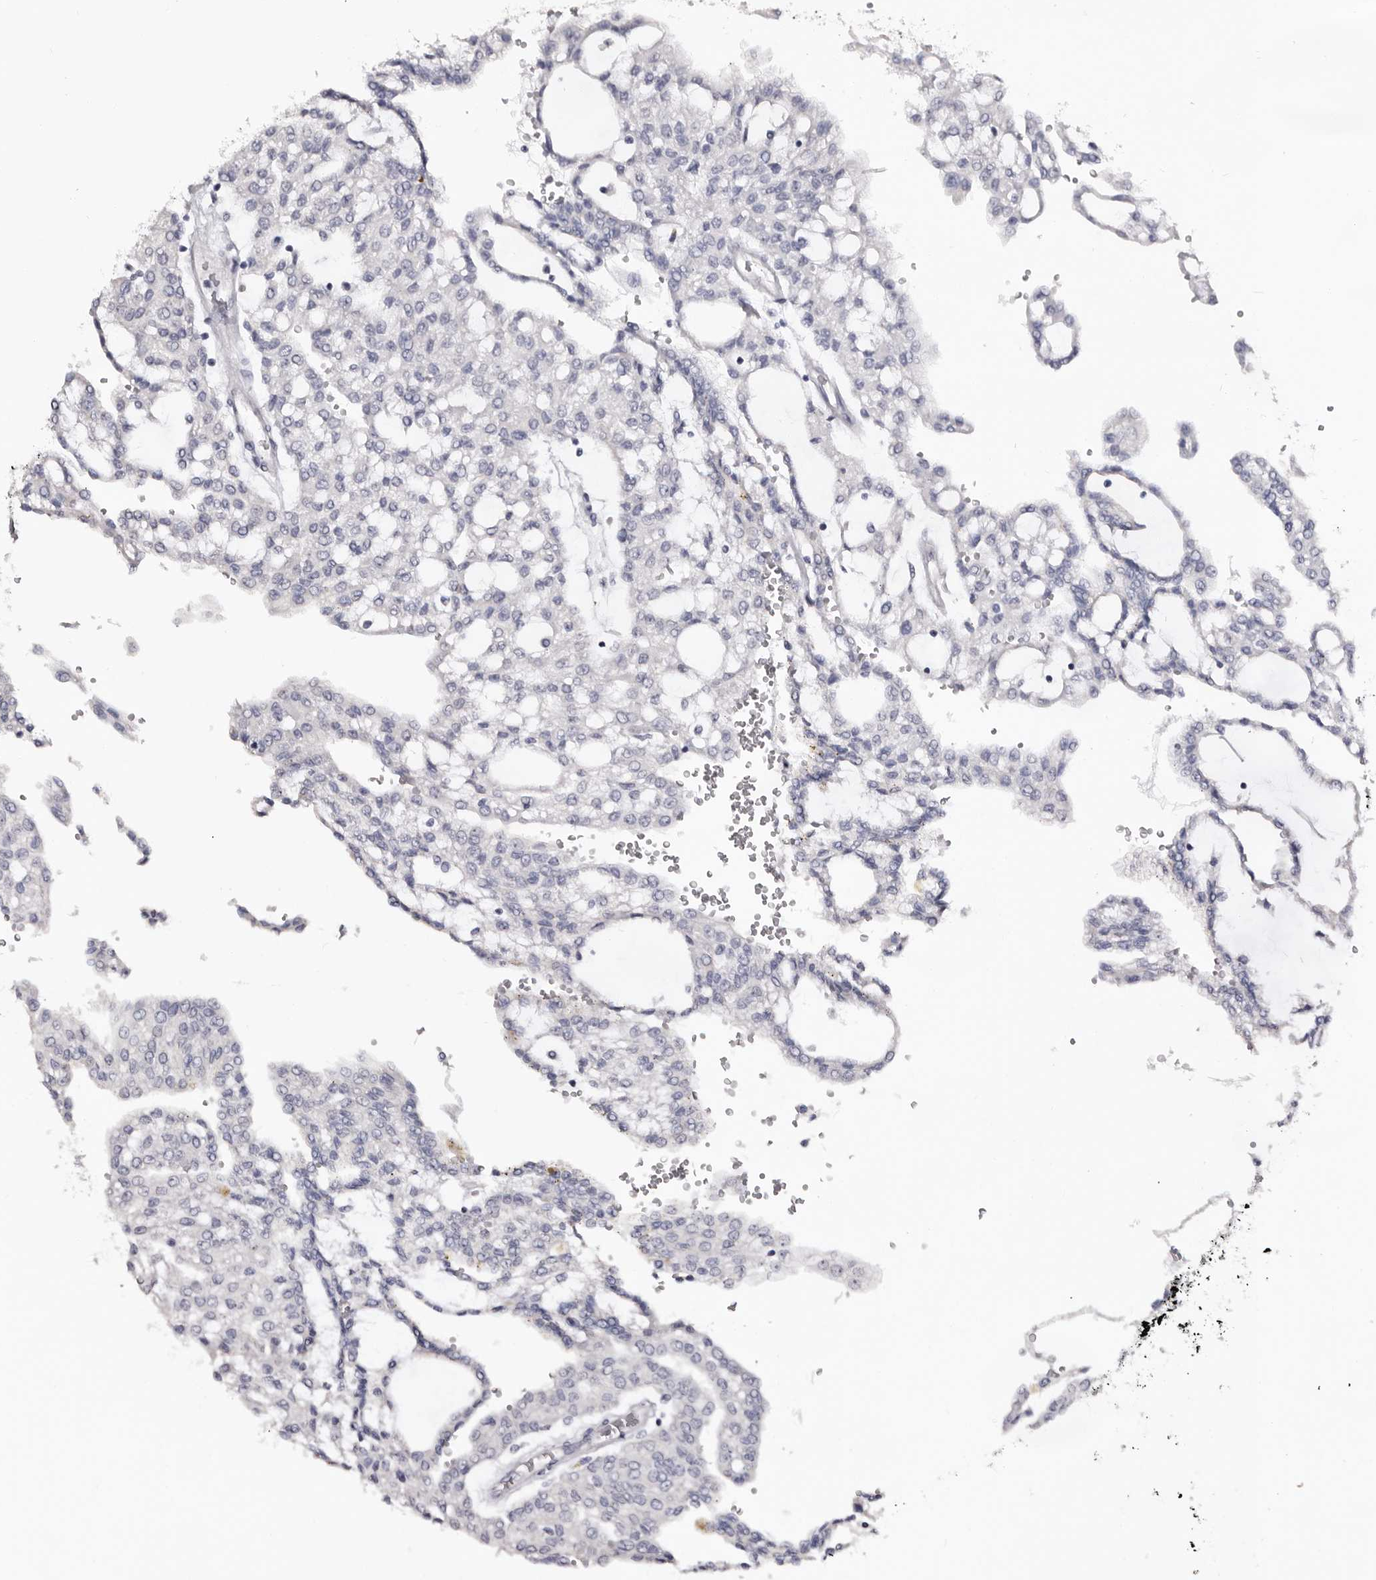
{"staining": {"intensity": "negative", "quantity": "none", "location": "none"}, "tissue": "renal cancer", "cell_type": "Tumor cells", "image_type": "cancer", "snomed": [{"axis": "morphology", "description": "Adenocarcinoma, NOS"}, {"axis": "topography", "description": "Kidney"}], "caption": "Immunohistochemistry (IHC) of human renal cancer displays no staining in tumor cells. (Stains: DAB IHC with hematoxylin counter stain, Microscopy: brightfield microscopy at high magnification).", "gene": "CASQ1", "patient": {"sex": "male", "age": 63}}